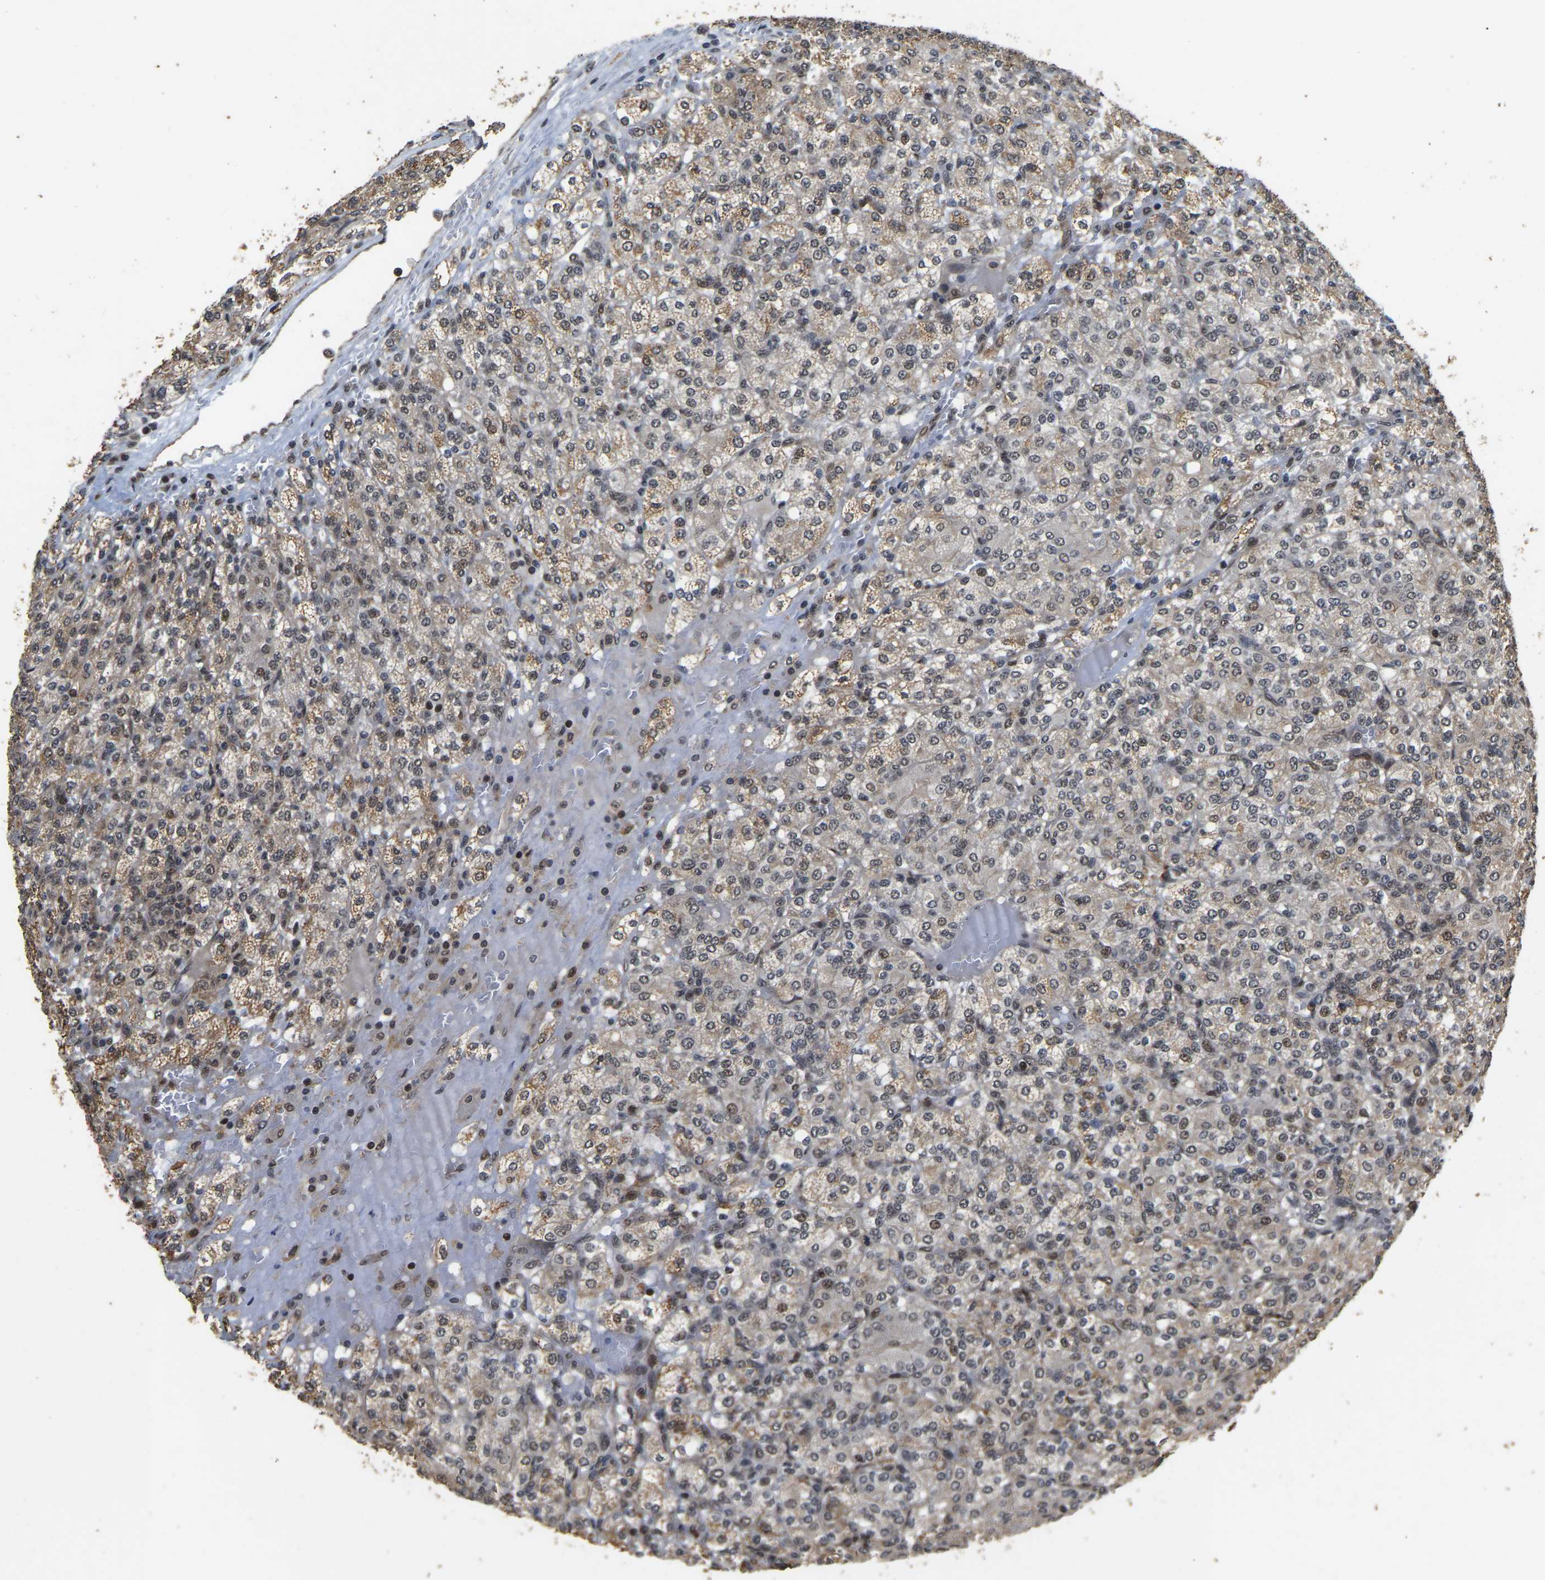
{"staining": {"intensity": "weak", "quantity": ">75%", "location": "cytoplasmic/membranous,nuclear"}, "tissue": "renal cancer", "cell_type": "Tumor cells", "image_type": "cancer", "snomed": [{"axis": "morphology", "description": "Adenocarcinoma, NOS"}, {"axis": "topography", "description": "Kidney"}], "caption": "Renal cancer stained with DAB immunohistochemistry (IHC) demonstrates low levels of weak cytoplasmic/membranous and nuclear expression in about >75% of tumor cells. The staining is performed using DAB brown chromogen to label protein expression. The nuclei are counter-stained blue using hematoxylin.", "gene": "CIAO1", "patient": {"sex": "male", "age": 77}}